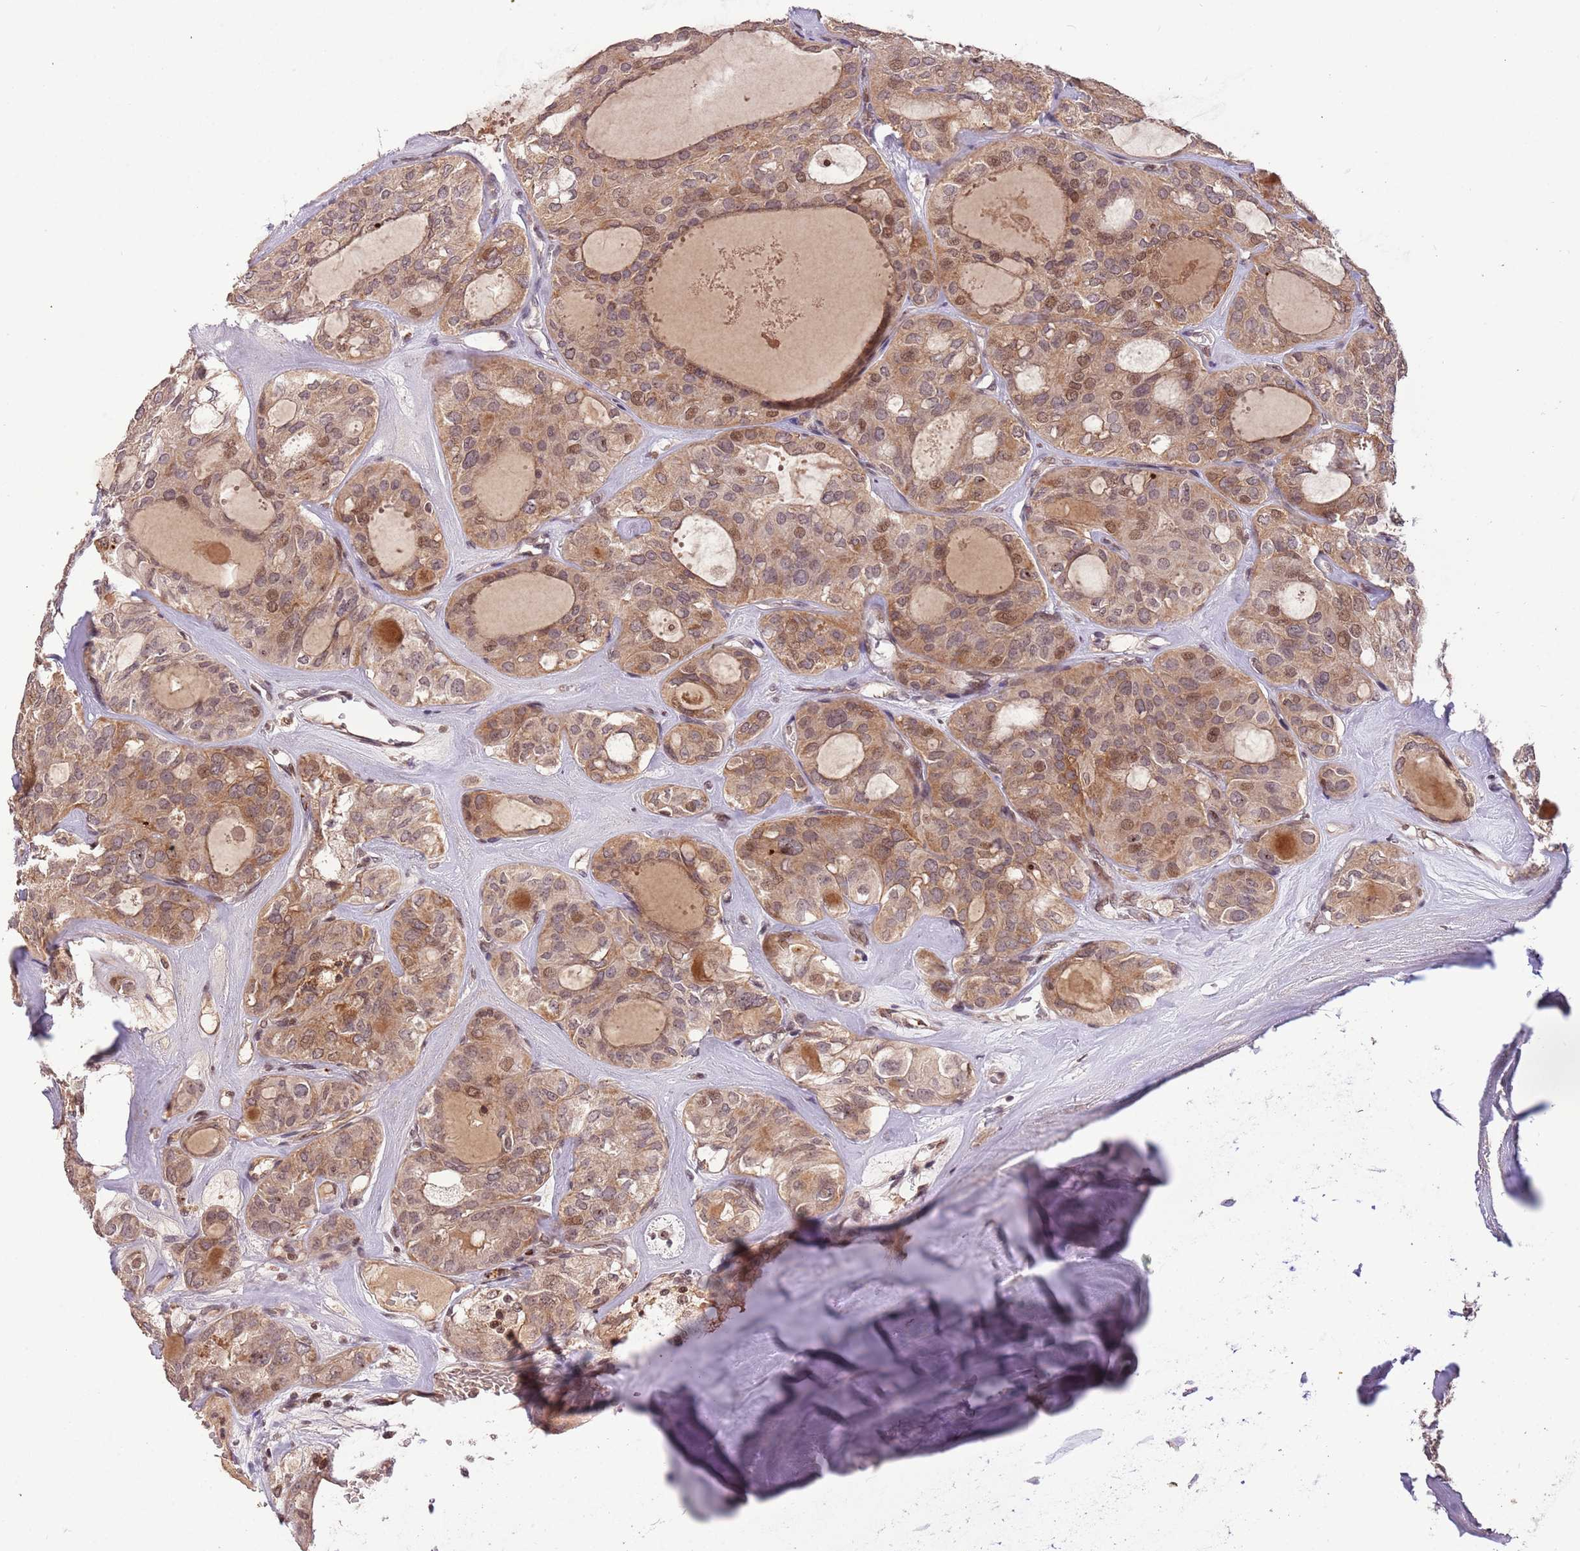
{"staining": {"intensity": "moderate", "quantity": "25%-75%", "location": "nuclear"}, "tissue": "thyroid cancer", "cell_type": "Tumor cells", "image_type": "cancer", "snomed": [{"axis": "morphology", "description": "Follicular adenoma carcinoma, NOS"}, {"axis": "topography", "description": "Thyroid gland"}], "caption": "Brown immunohistochemical staining in thyroid follicular adenoma carcinoma shows moderate nuclear expression in about 25%-75% of tumor cells.", "gene": "SAMSN1", "patient": {"sex": "male", "age": 75}}